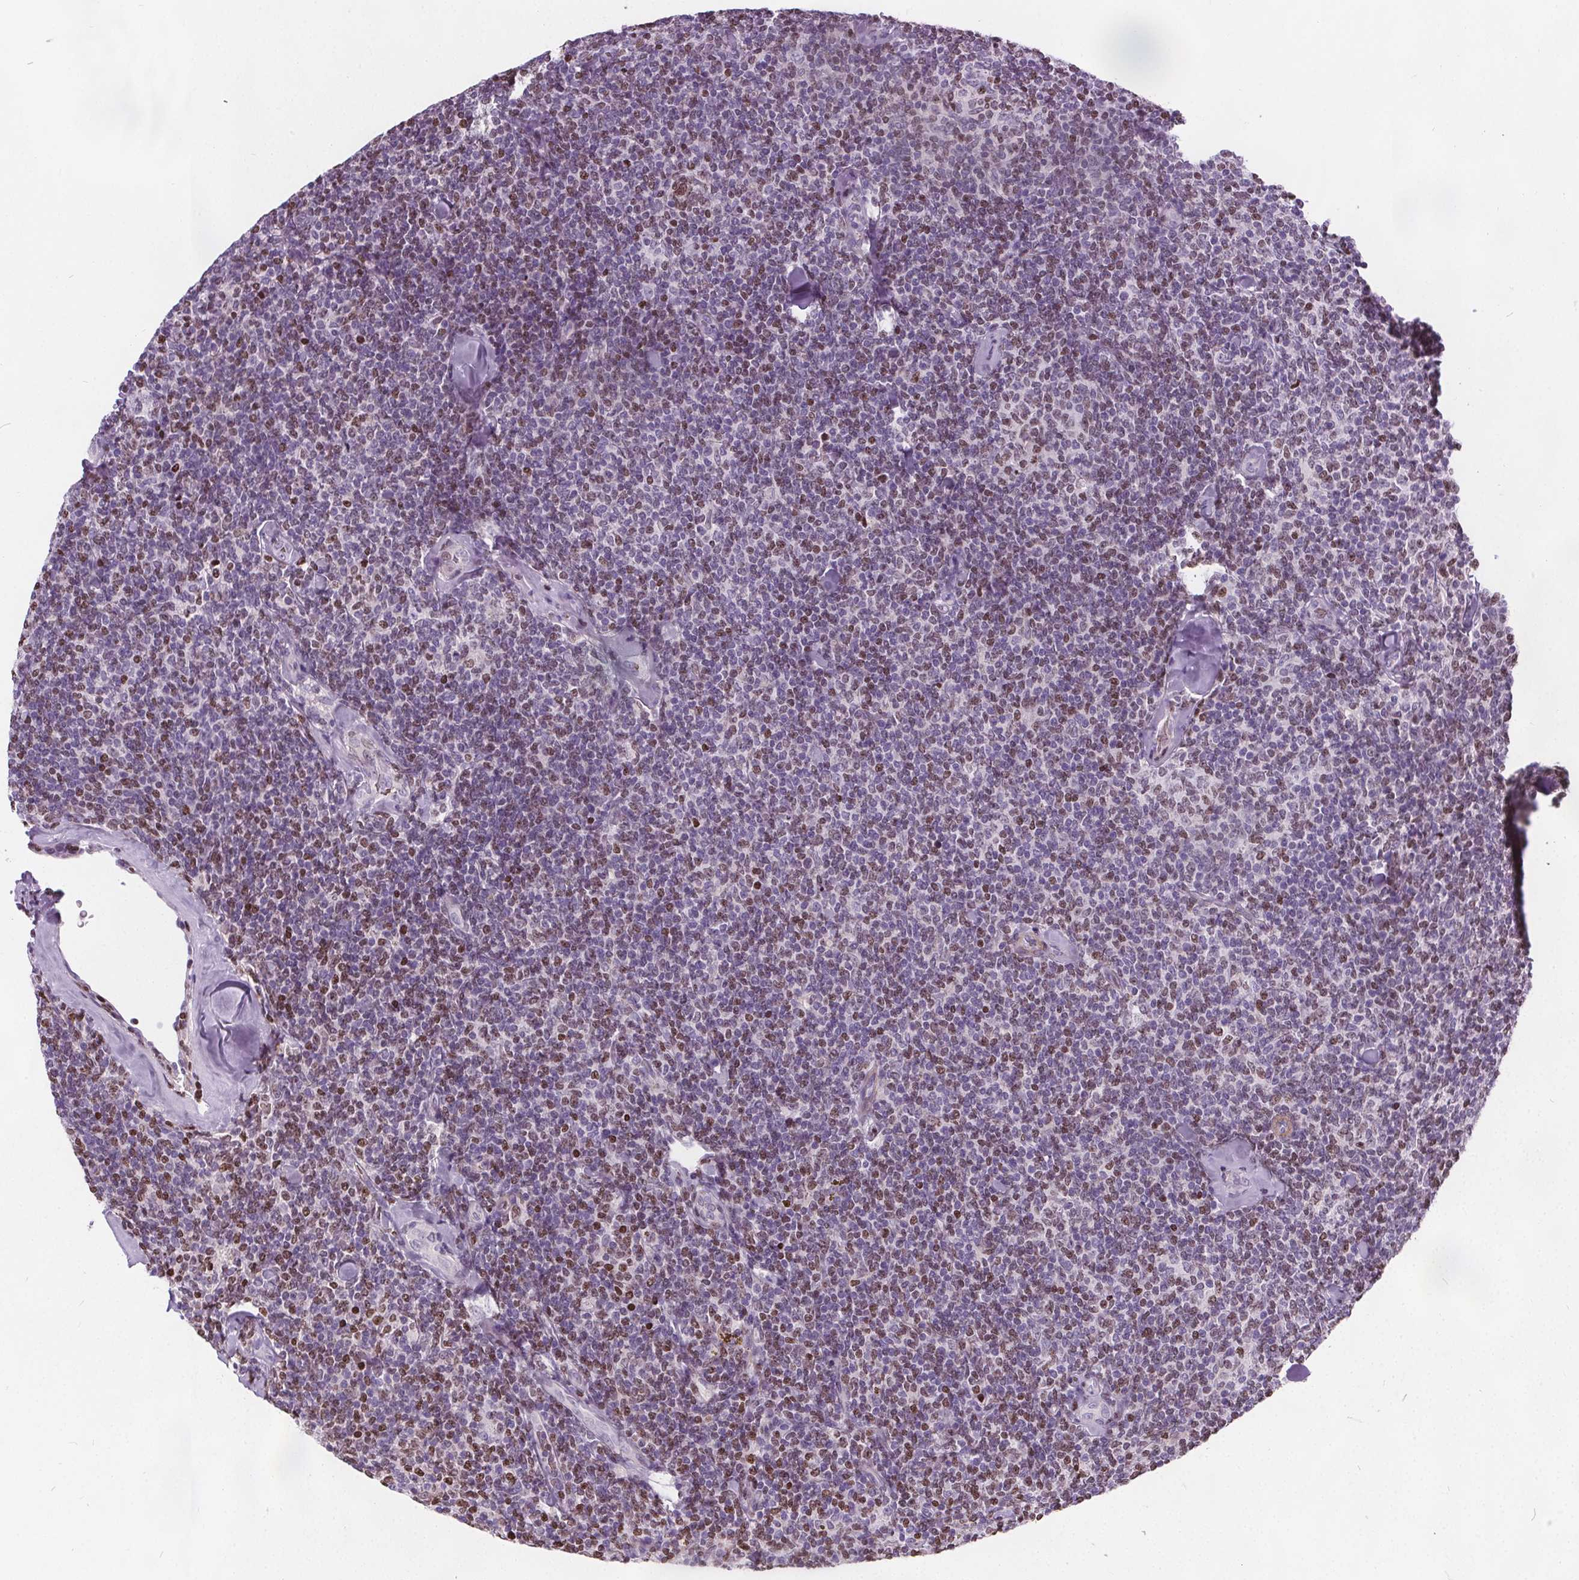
{"staining": {"intensity": "moderate", "quantity": "<25%", "location": "nuclear"}, "tissue": "lymphoma", "cell_type": "Tumor cells", "image_type": "cancer", "snomed": [{"axis": "morphology", "description": "Malignant lymphoma, non-Hodgkin's type, Low grade"}, {"axis": "topography", "description": "Lymph node"}], "caption": "There is low levels of moderate nuclear positivity in tumor cells of malignant lymphoma, non-Hodgkin's type (low-grade), as demonstrated by immunohistochemical staining (brown color).", "gene": "ISLR2", "patient": {"sex": "female", "age": 56}}